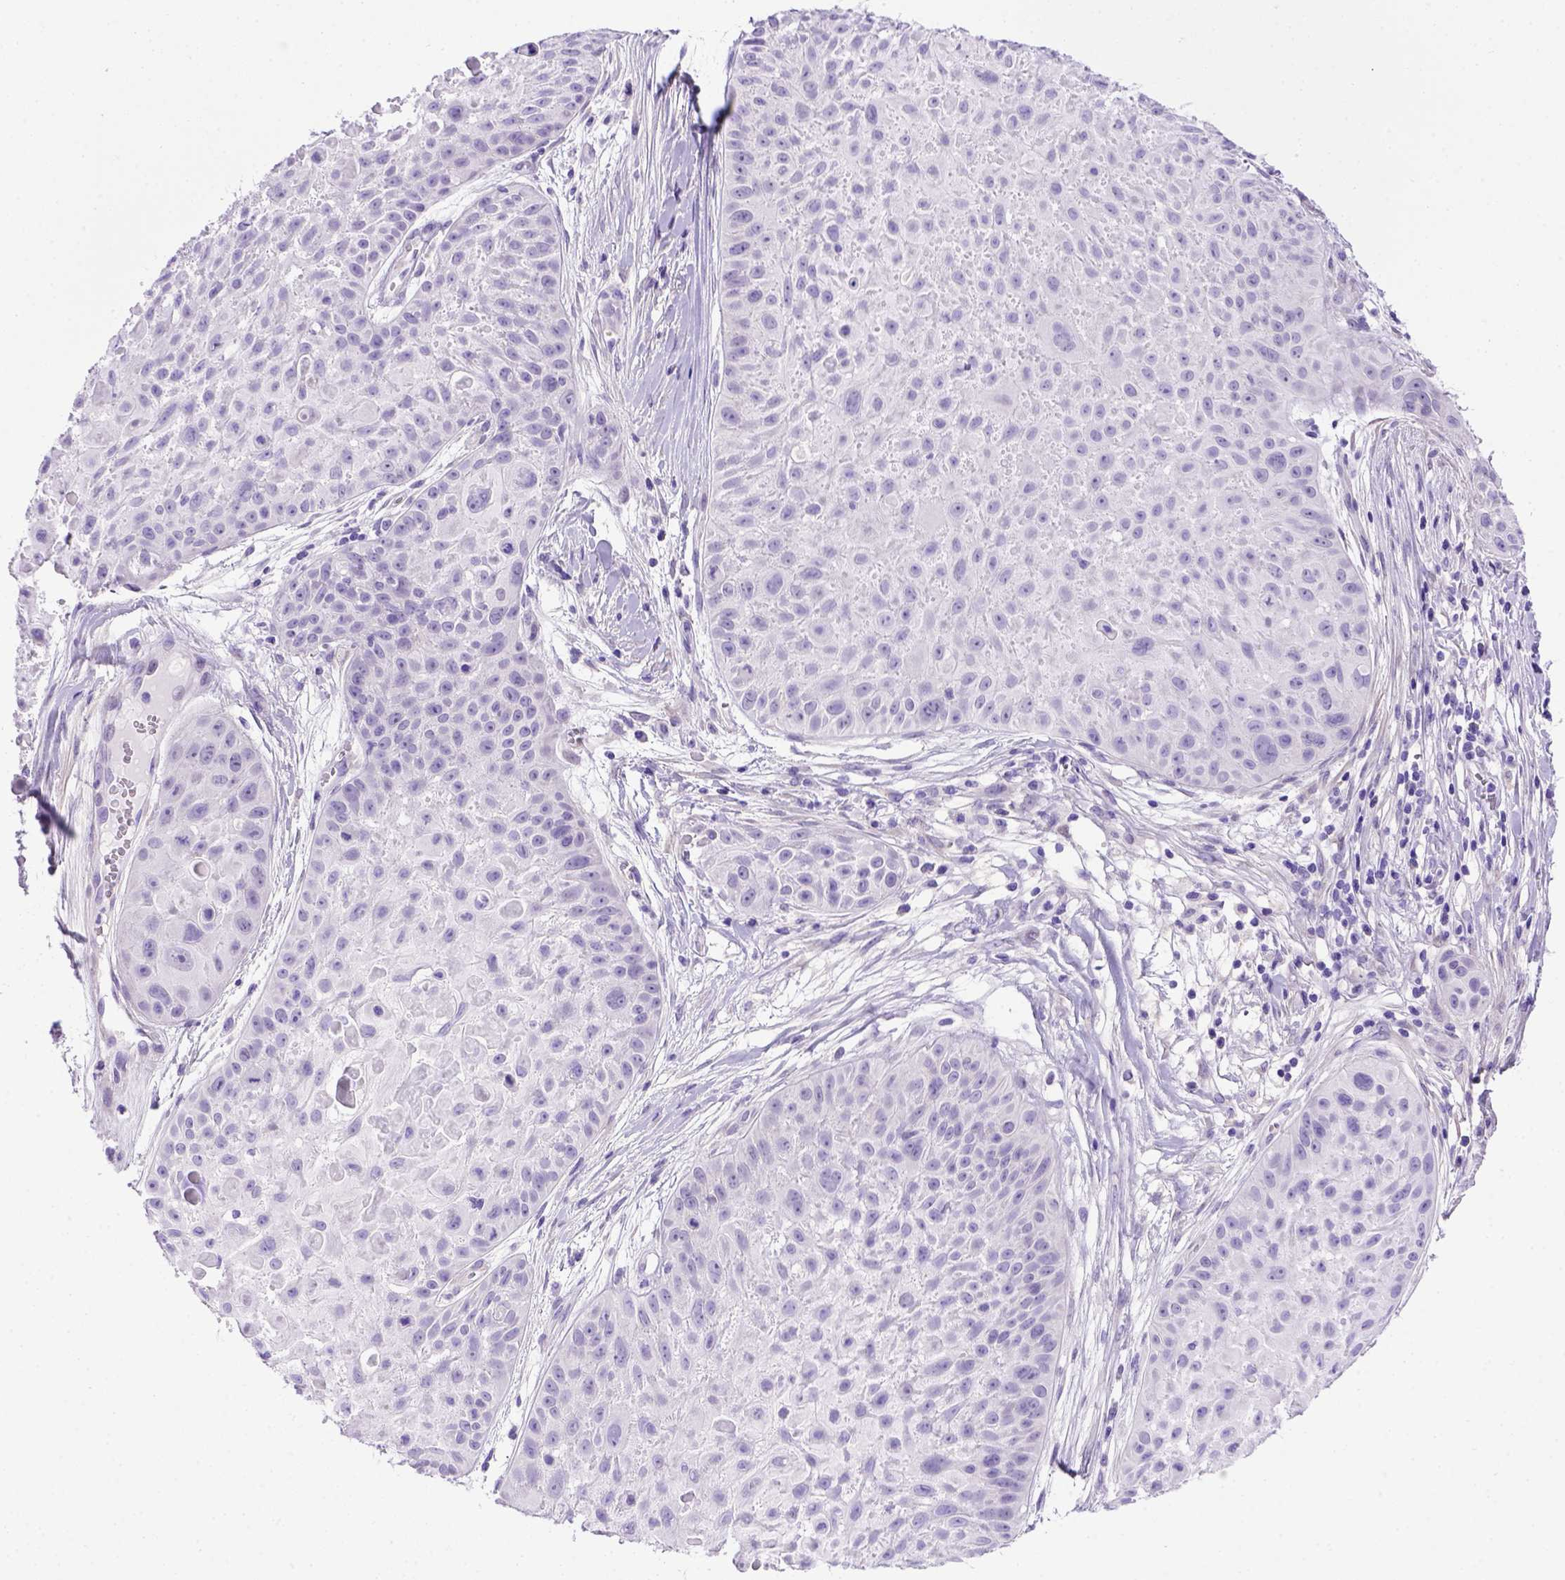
{"staining": {"intensity": "negative", "quantity": "none", "location": "none"}, "tissue": "skin cancer", "cell_type": "Tumor cells", "image_type": "cancer", "snomed": [{"axis": "morphology", "description": "Squamous cell carcinoma, NOS"}, {"axis": "topography", "description": "Skin"}, {"axis": "topography", "description": "Anal"}], "caption": "DAB (3,3'-diaminobenzidine) immunohistochemical staining of squamous cell carcinoma (skin) demonstrates no significant positivity in tumor cells.", "gene": "ADAM12", "patient": {"sex": "female", "age": 75}}